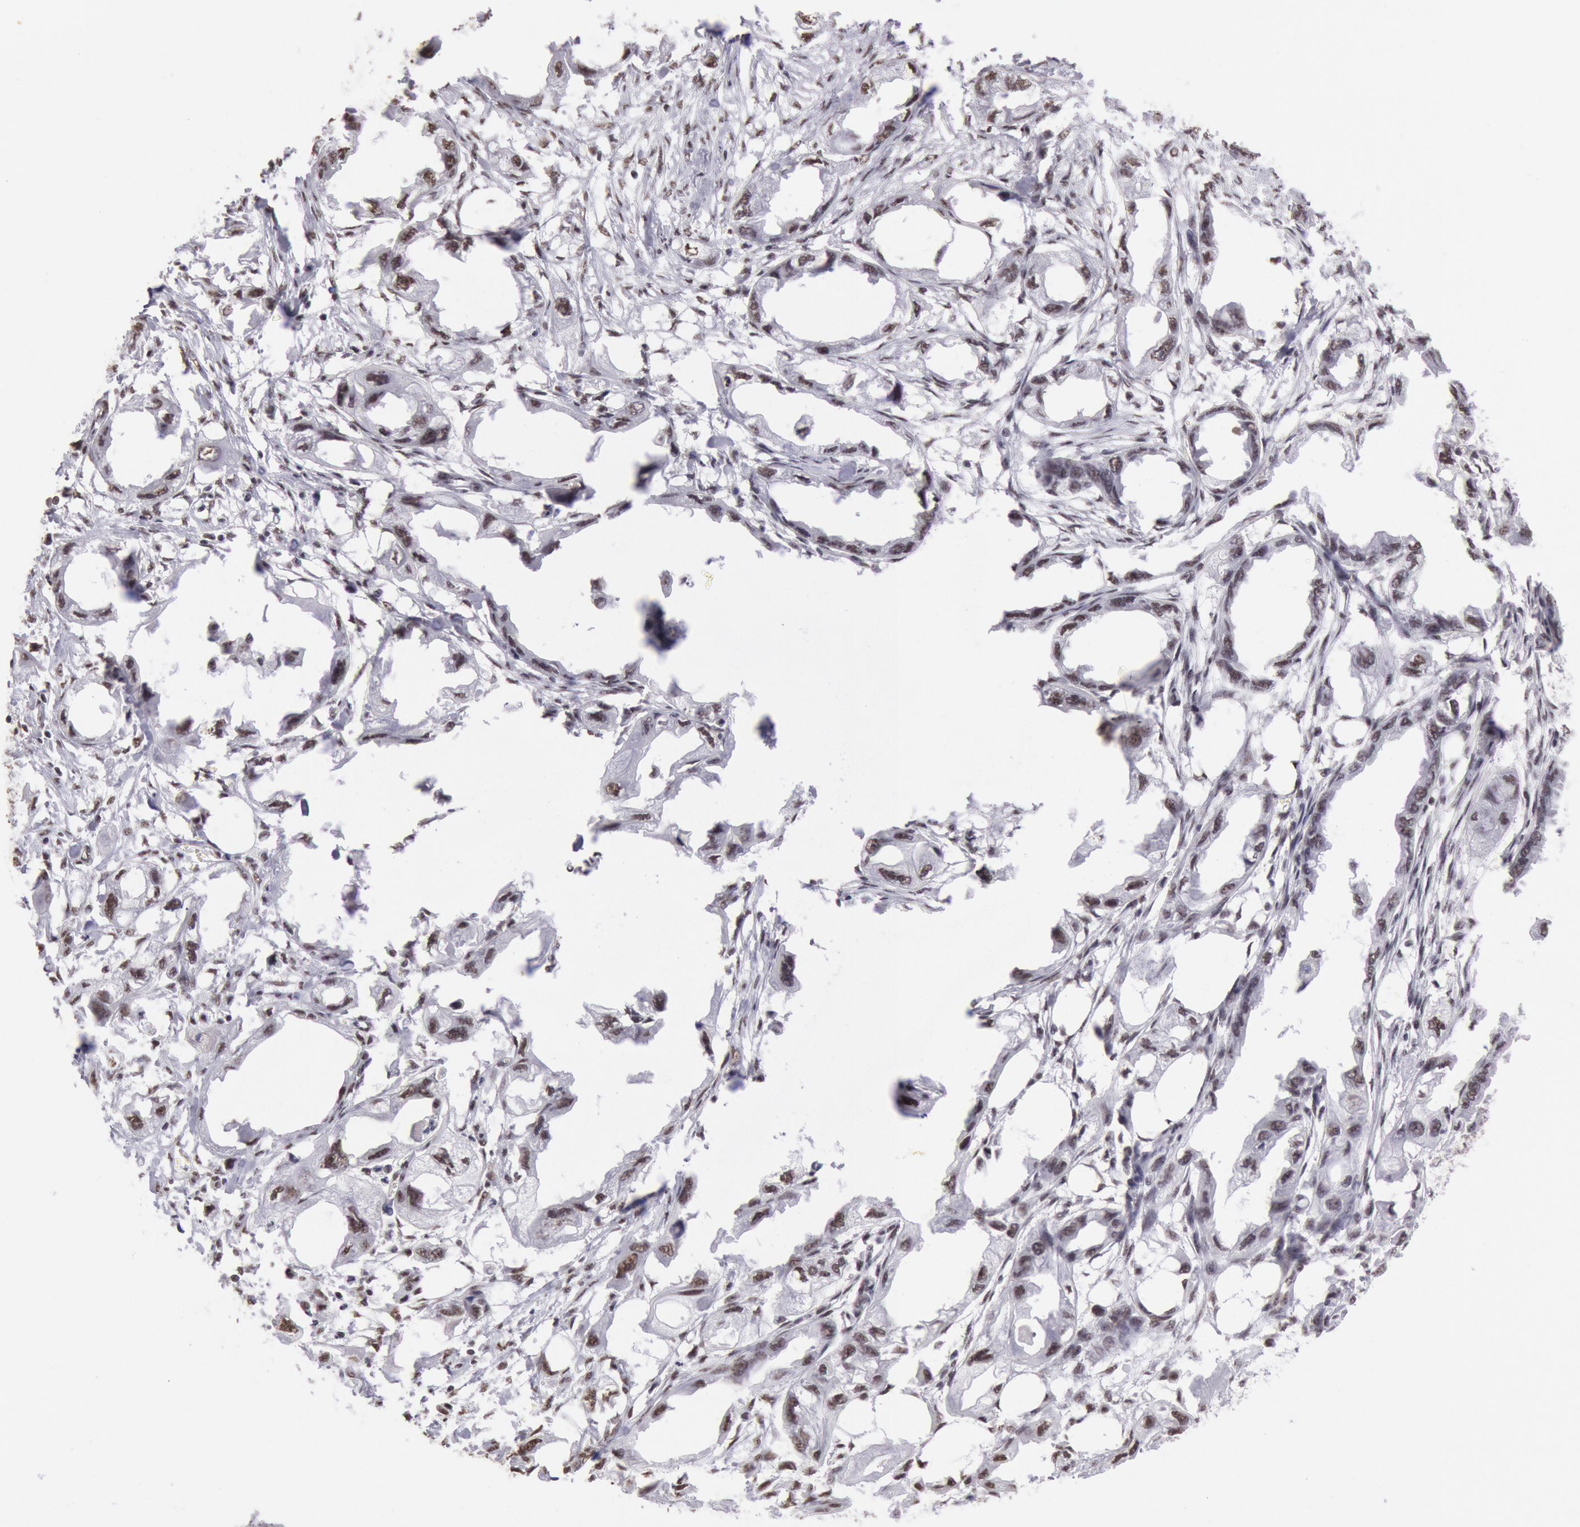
{"staining": {"intensity": "moderate", "quantity": "25%-75%", "location": "nuclear"}, "tissue": "endometrial cancer", "cell_type": "Tumor cells", "image_type": "cancer", "snomed": [{"axis": "morphology", "description": "Adenocarcinoma, NOS"}, {"axis": "topography", "description": "Endometrium"}], "caption": "A medium amount of moderate nuclear expression is seen in approximately 25%-75% of tumor cells in endometrial adenocarcinoma tissue.", "gene": "SNRPD3", "patient": {"sex": "female", "age": 67}}